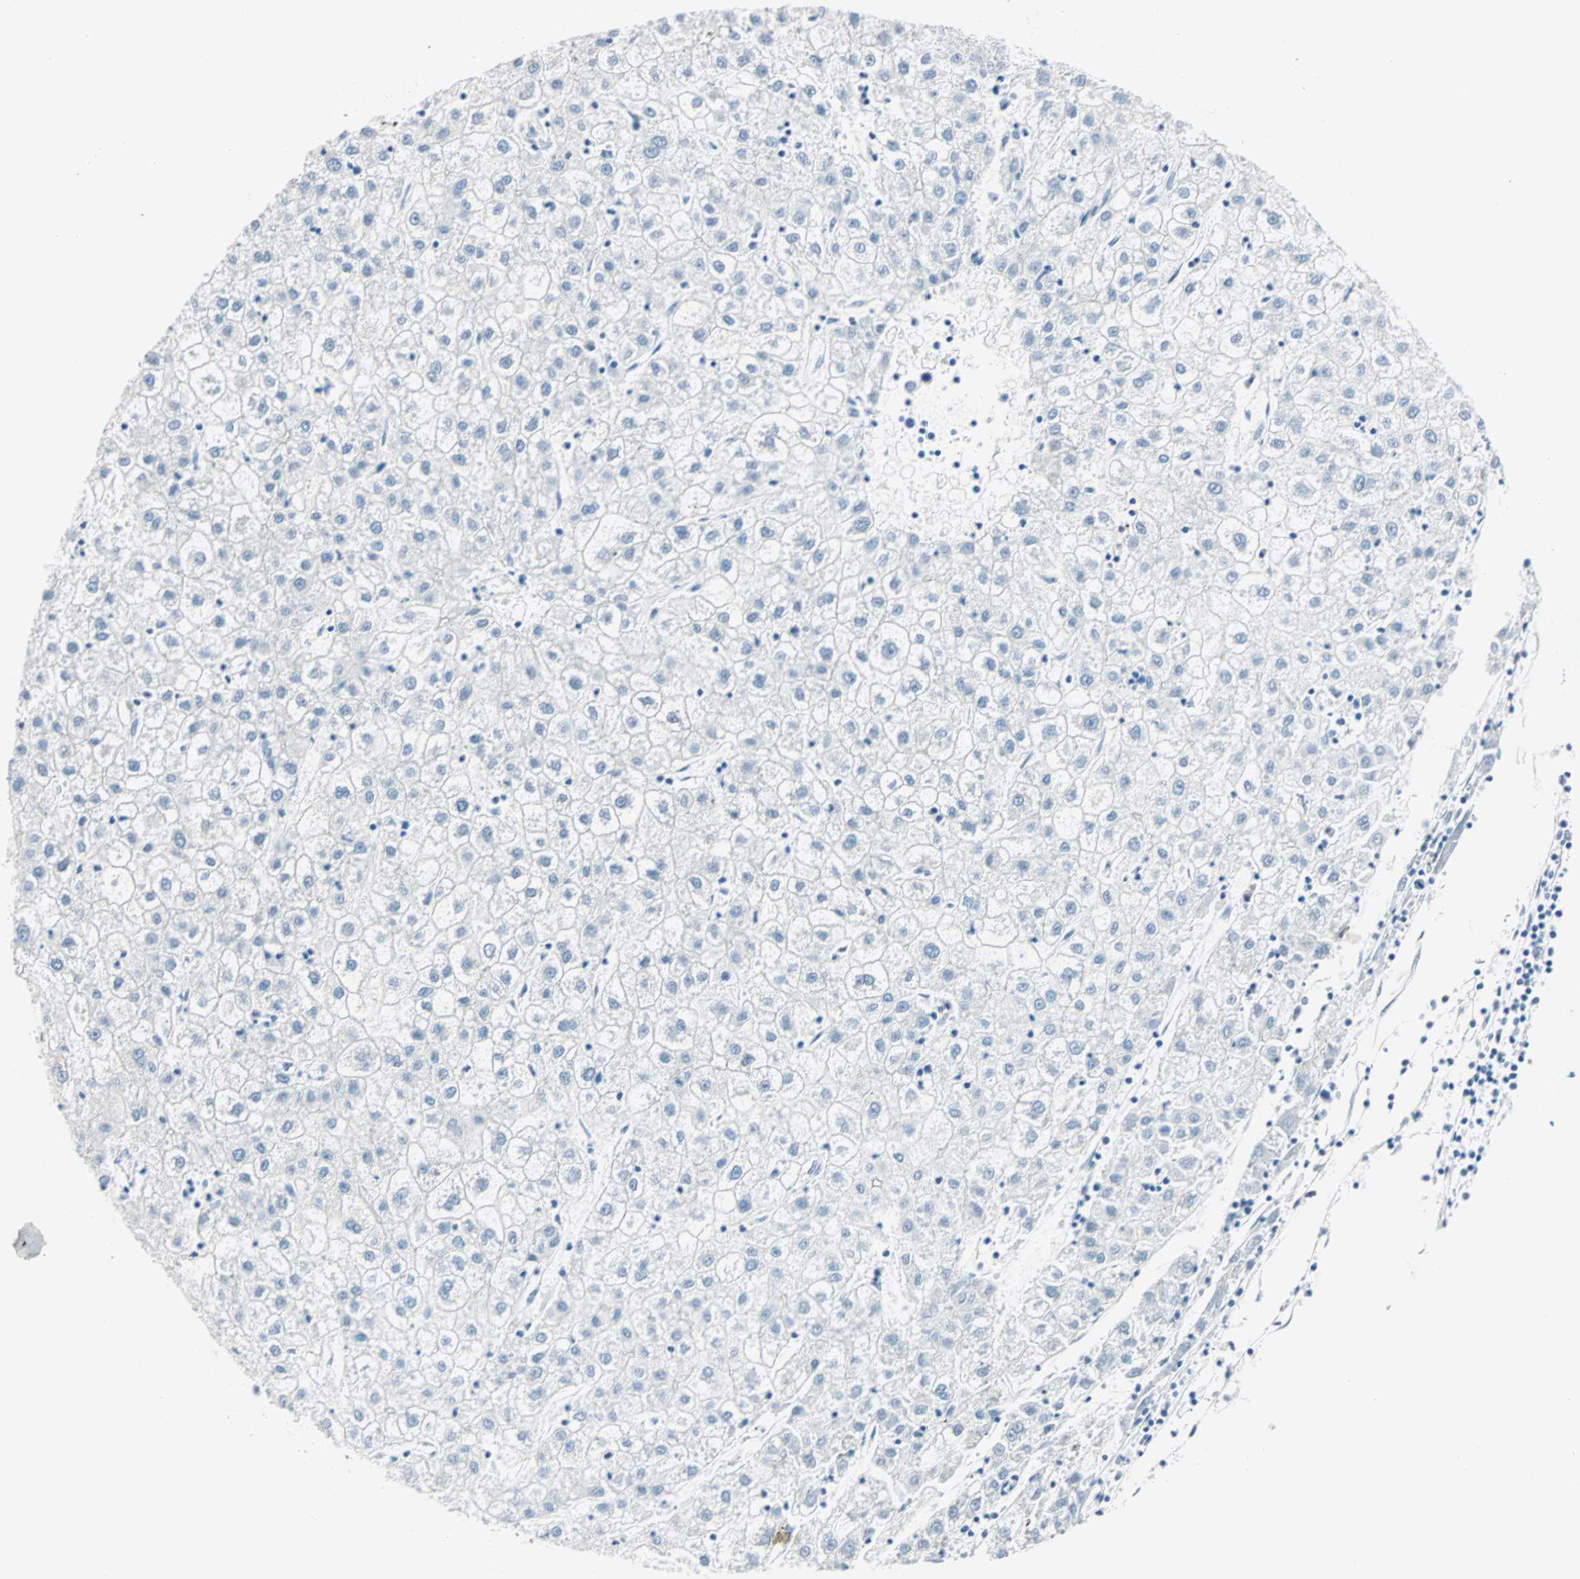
{"staining": {"intensity": "negative", "quantity": "none", "location": "none"}, "tissue": "liver cancer", "cell_type": "Tumor cells", "image_type": "cancer", "snomed": [{"axis": "morphology", "description": "Carcinoma, Hepatocellular, NOS"}, {"axis": "topography", "description": "Liver"}], "caption": "Tumor cells are negative for brown protein staining in hepatocellular carcinoma (liver).", "gene": "SULT1C2", "patient": {"sex": "male", "age": 72}}